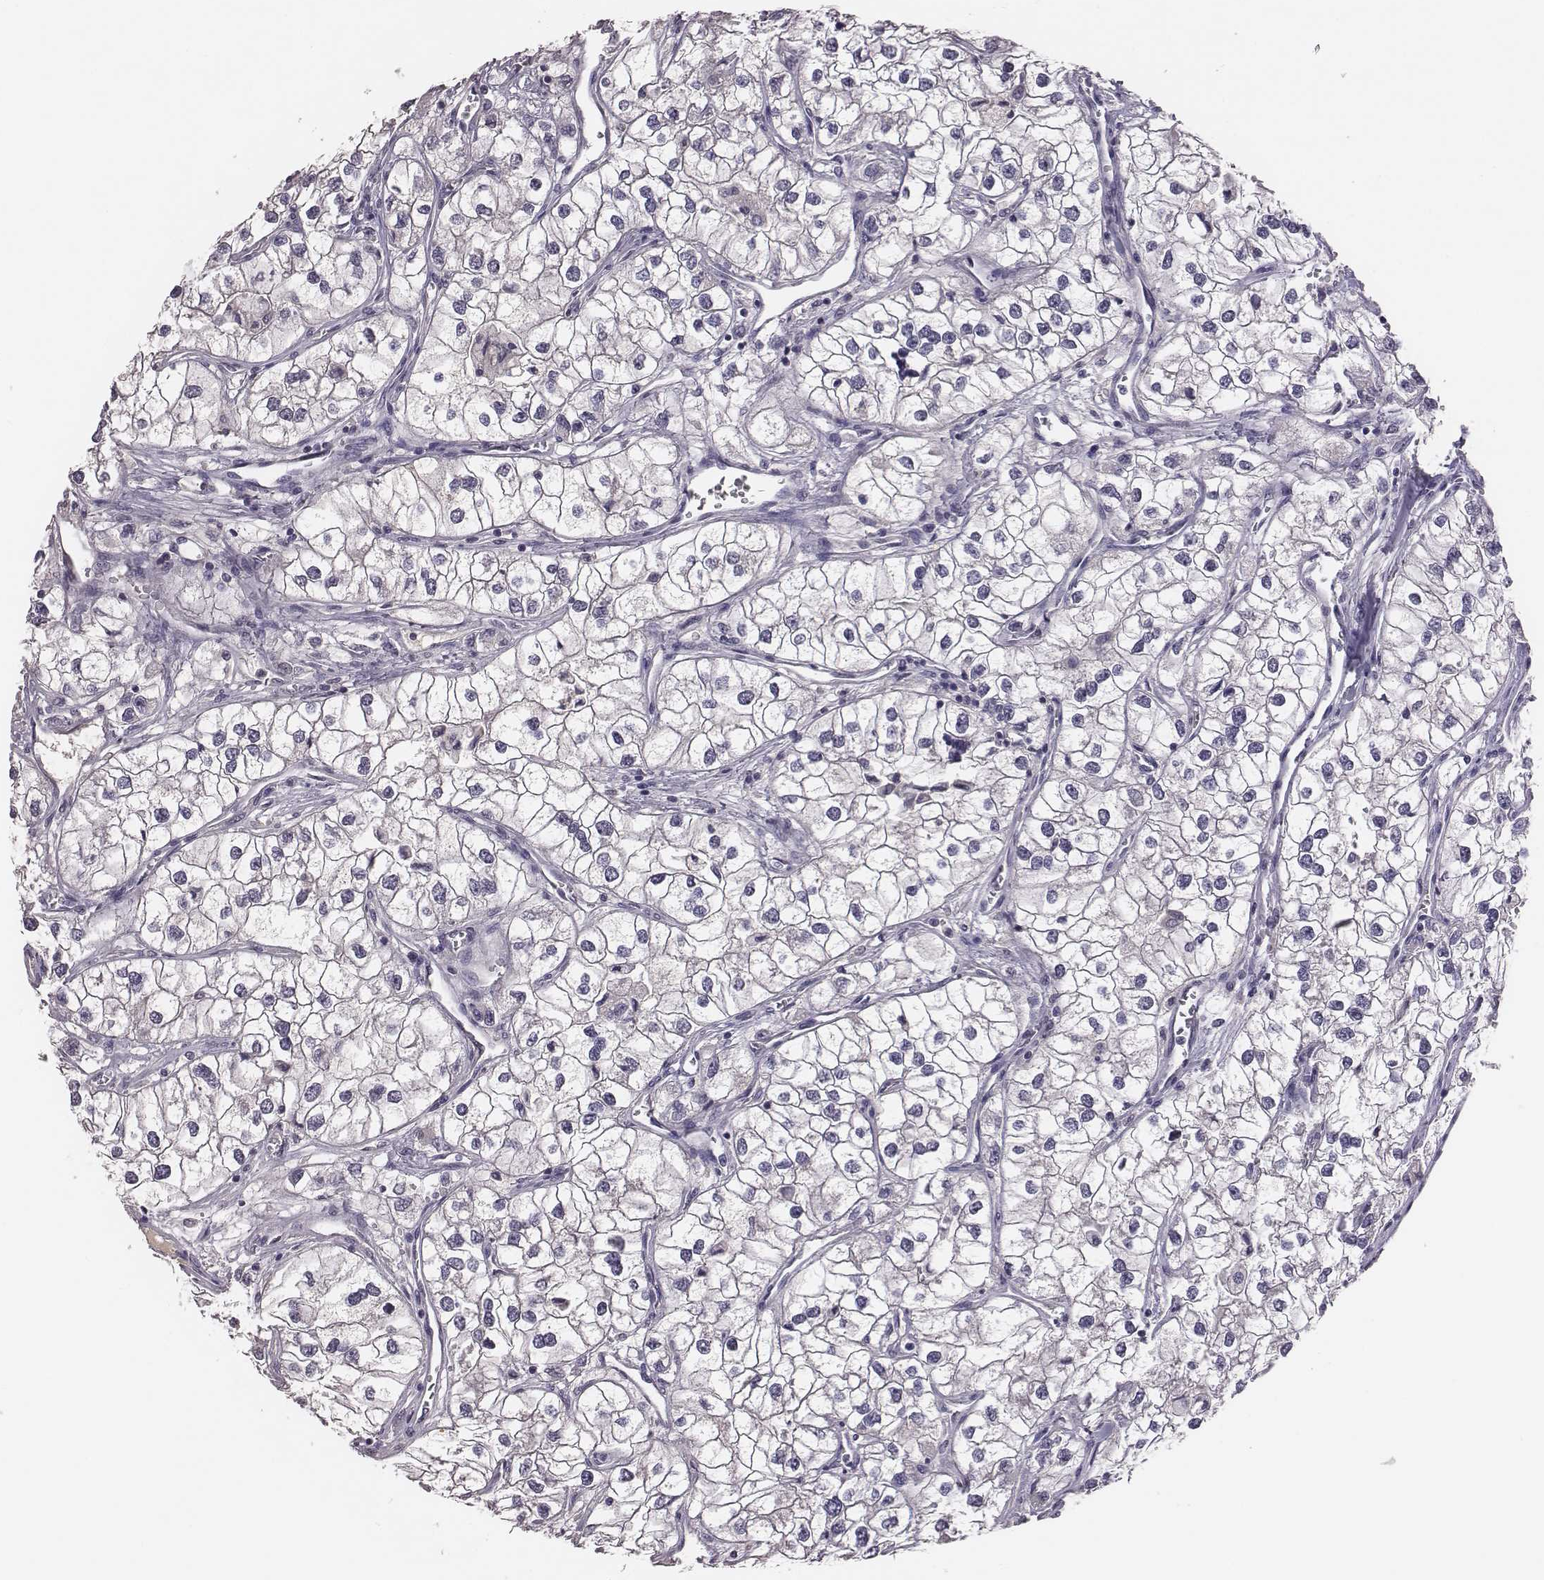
{"staining": {"intensity": "negative", "quantity": "none", "location": "none"}, "tissue": "renal cancer", "cell_type": "Tumor cells", "image_type": "cancer", "snomed": [{"axis": "morphology", "description": "Adenocarcinoma, NOS"}, {"axis": "topography", "description": "Kidney"}], "caption": "Tumor cells show no significant protein positivity in renal cancer (adenocarcinoma).", "gene": "EN1", "patient": {"sex": "male", "age": 59}}